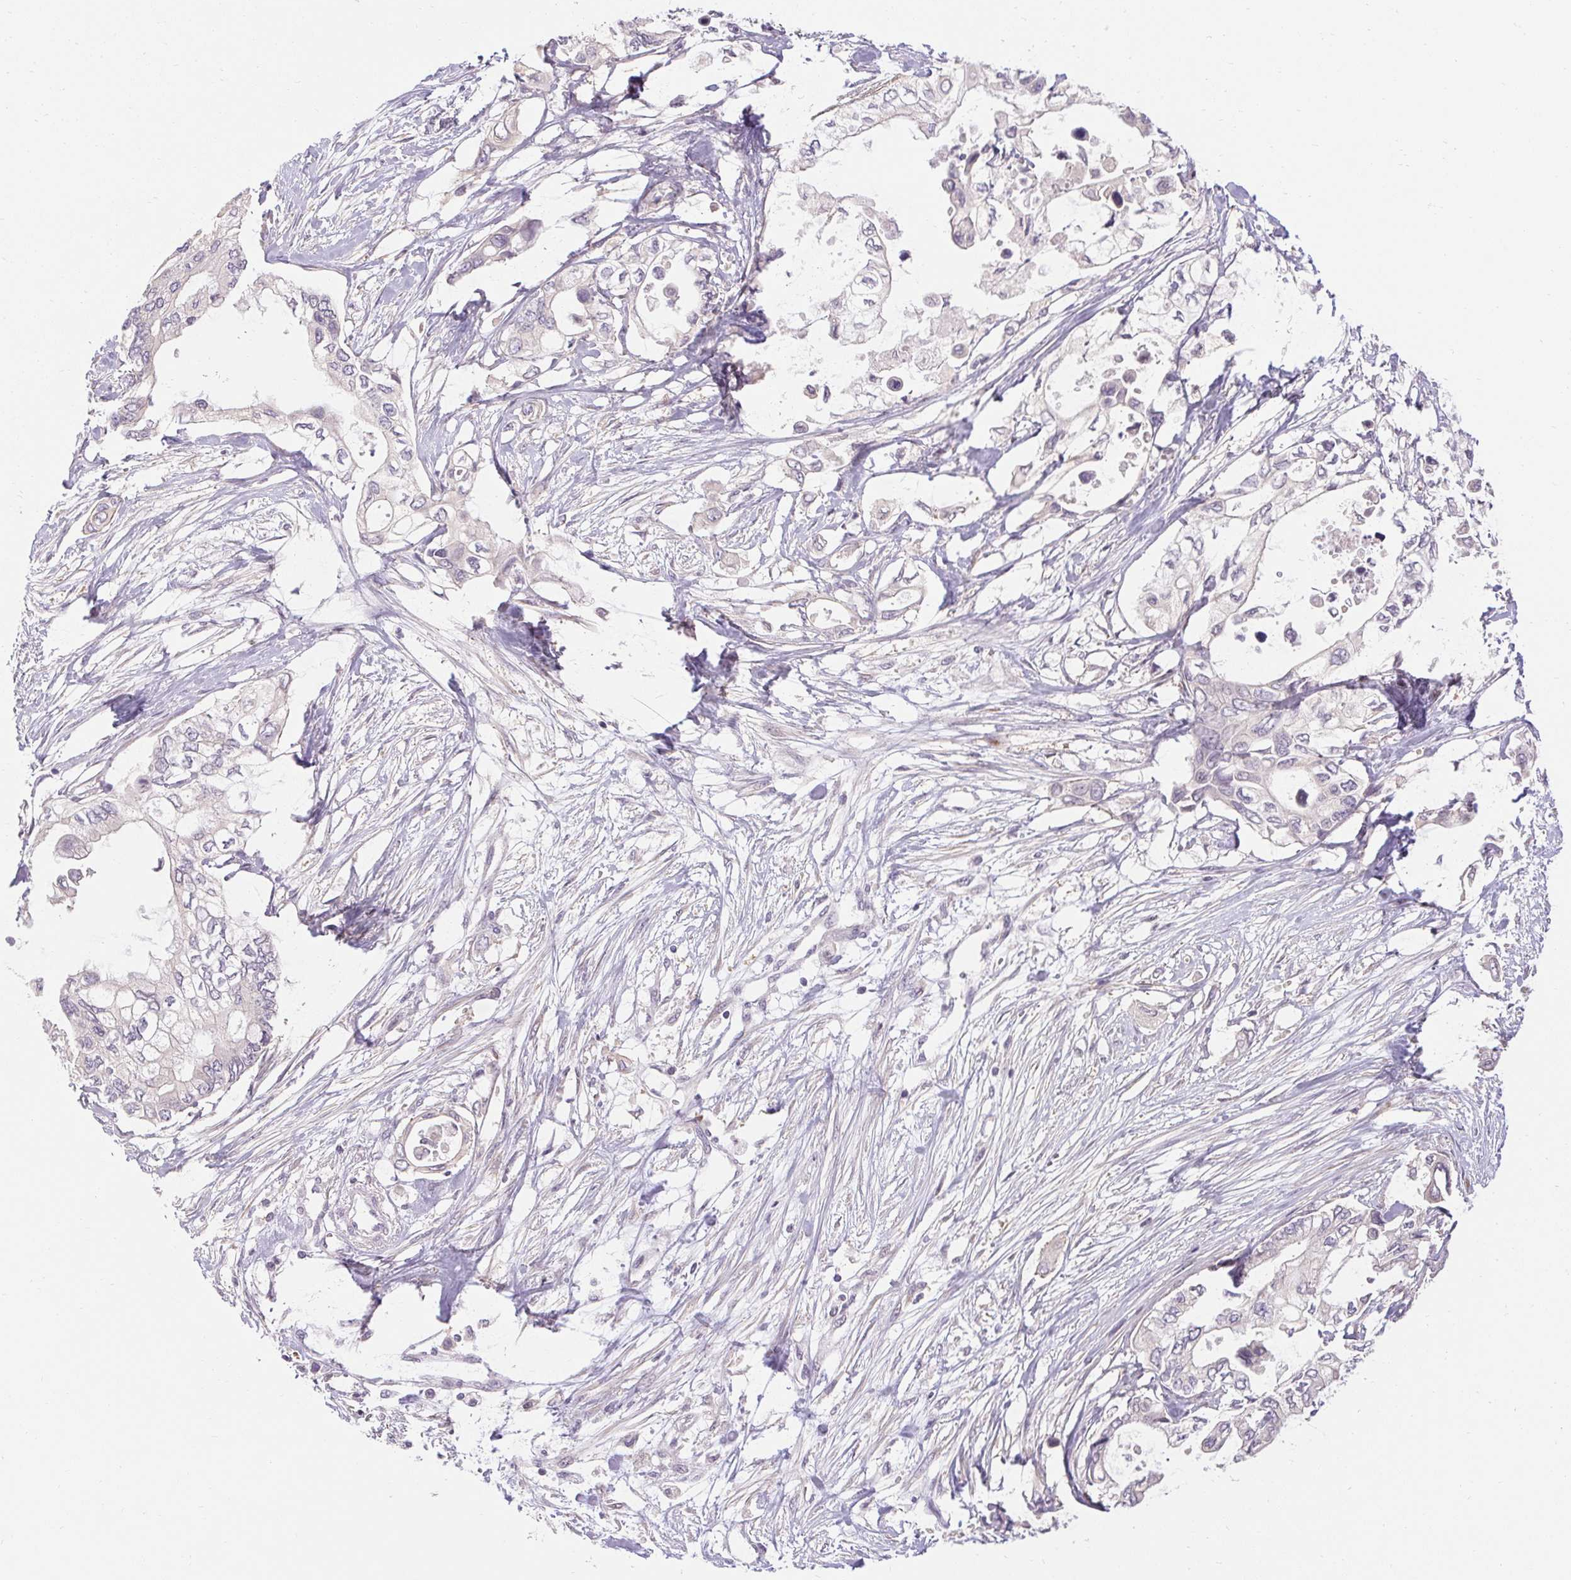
{"staining": {"intensity": "negative", "quantity": "none", "location": "none"}, "tissue": "pancreatic cancer", "cell_type": "Tumor cells", "image_type": "cancer", "snomed": [{"axis": "morphology", "description": "Adenocarcinoma, NOS"}, {"axis": "topography", "description": "Pancreas"}], "caption": "High power microscopy micrograph of an immunohistochemistry image of pancreatic cancer, revealing no significant positivity in tumor cells.", "gene": "TMEM52B", "patient": {"sex": "female", "age": 63}}